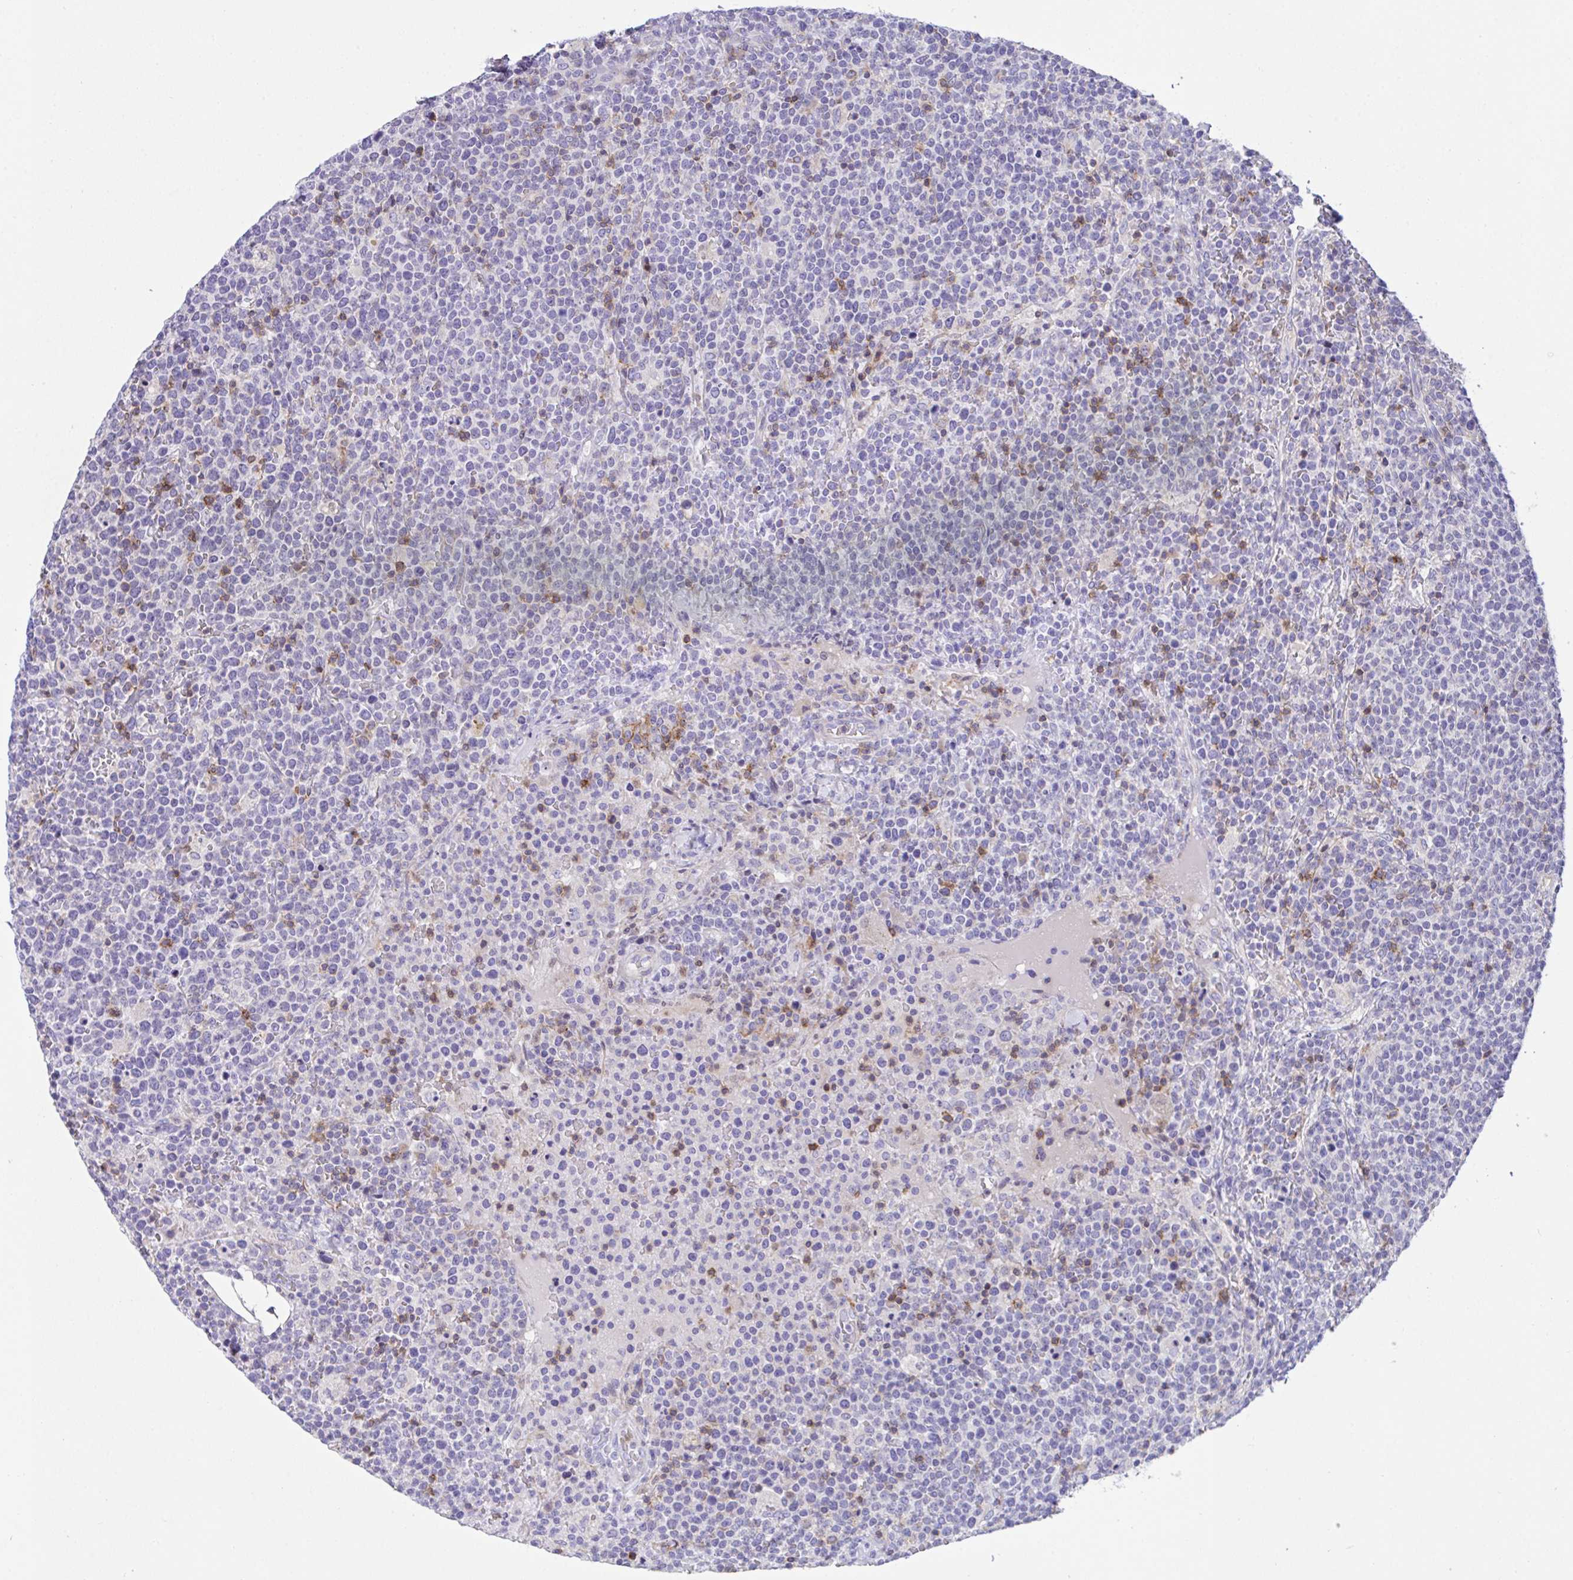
{"staining": {"intensity": "negative", "quantity": "none", "location": "none"}, "tissue": "lymphoma", "cell_type": "Tumor cells", "image_type": "cancer", "snomed": [{"axis": "morphology", "description": "Malignant lymphoma, non-Hodgkin's type, High grade"}, {"axis": "topography", "description": "Lymph node"}], "caption": "A photomicrograph of human lymphoma is negative for staining in tumor cells. (DAB (3,3'-diaminobenzidine) immunohistochemistry visualized using brightfield microscopy, high magnification).", "gene": "MIA3", "patient": {"sex": "male", "age": 61}}